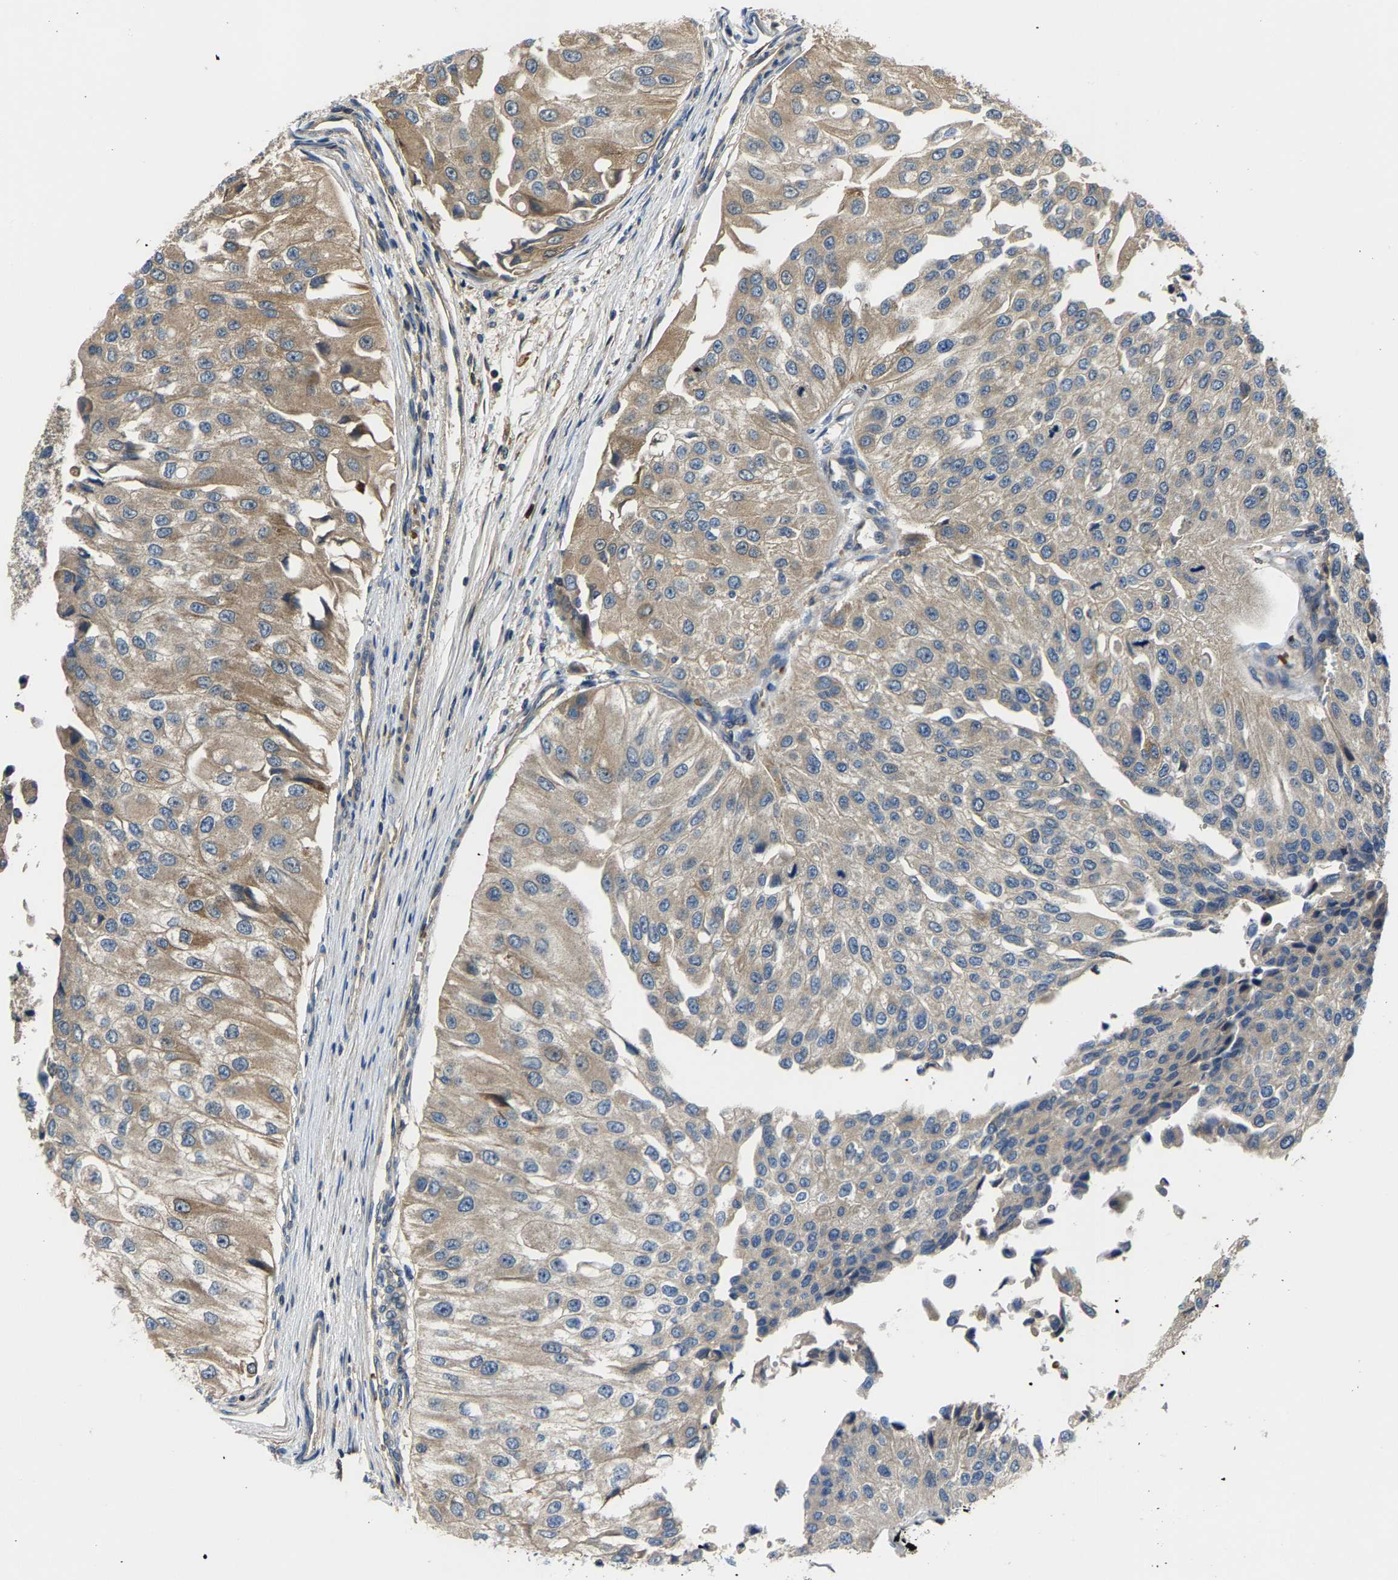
{"staining": {"intensity": "weak", "quantity": "25%-75%", "location": "cytoplasmic/membranous"}, "tissue": "urothelial cancer", "cell_type": "Tumor cells", "image_type": "cancer", "snomed": [{"axis": "morphology", "description": "Urothelial carcinoma, High grade"}, {"axis": "topography", "description": "Kidney"}, {"axis": "topography", "description": "Urinary bladder"}], "caption": "High-grade urothelial carcinoma stained for a protein shows weak cytoplasmic/membranous positivity in tumor cells.", "gene": "AGBL3", "patient": {"sex": "male", "age": 77}}